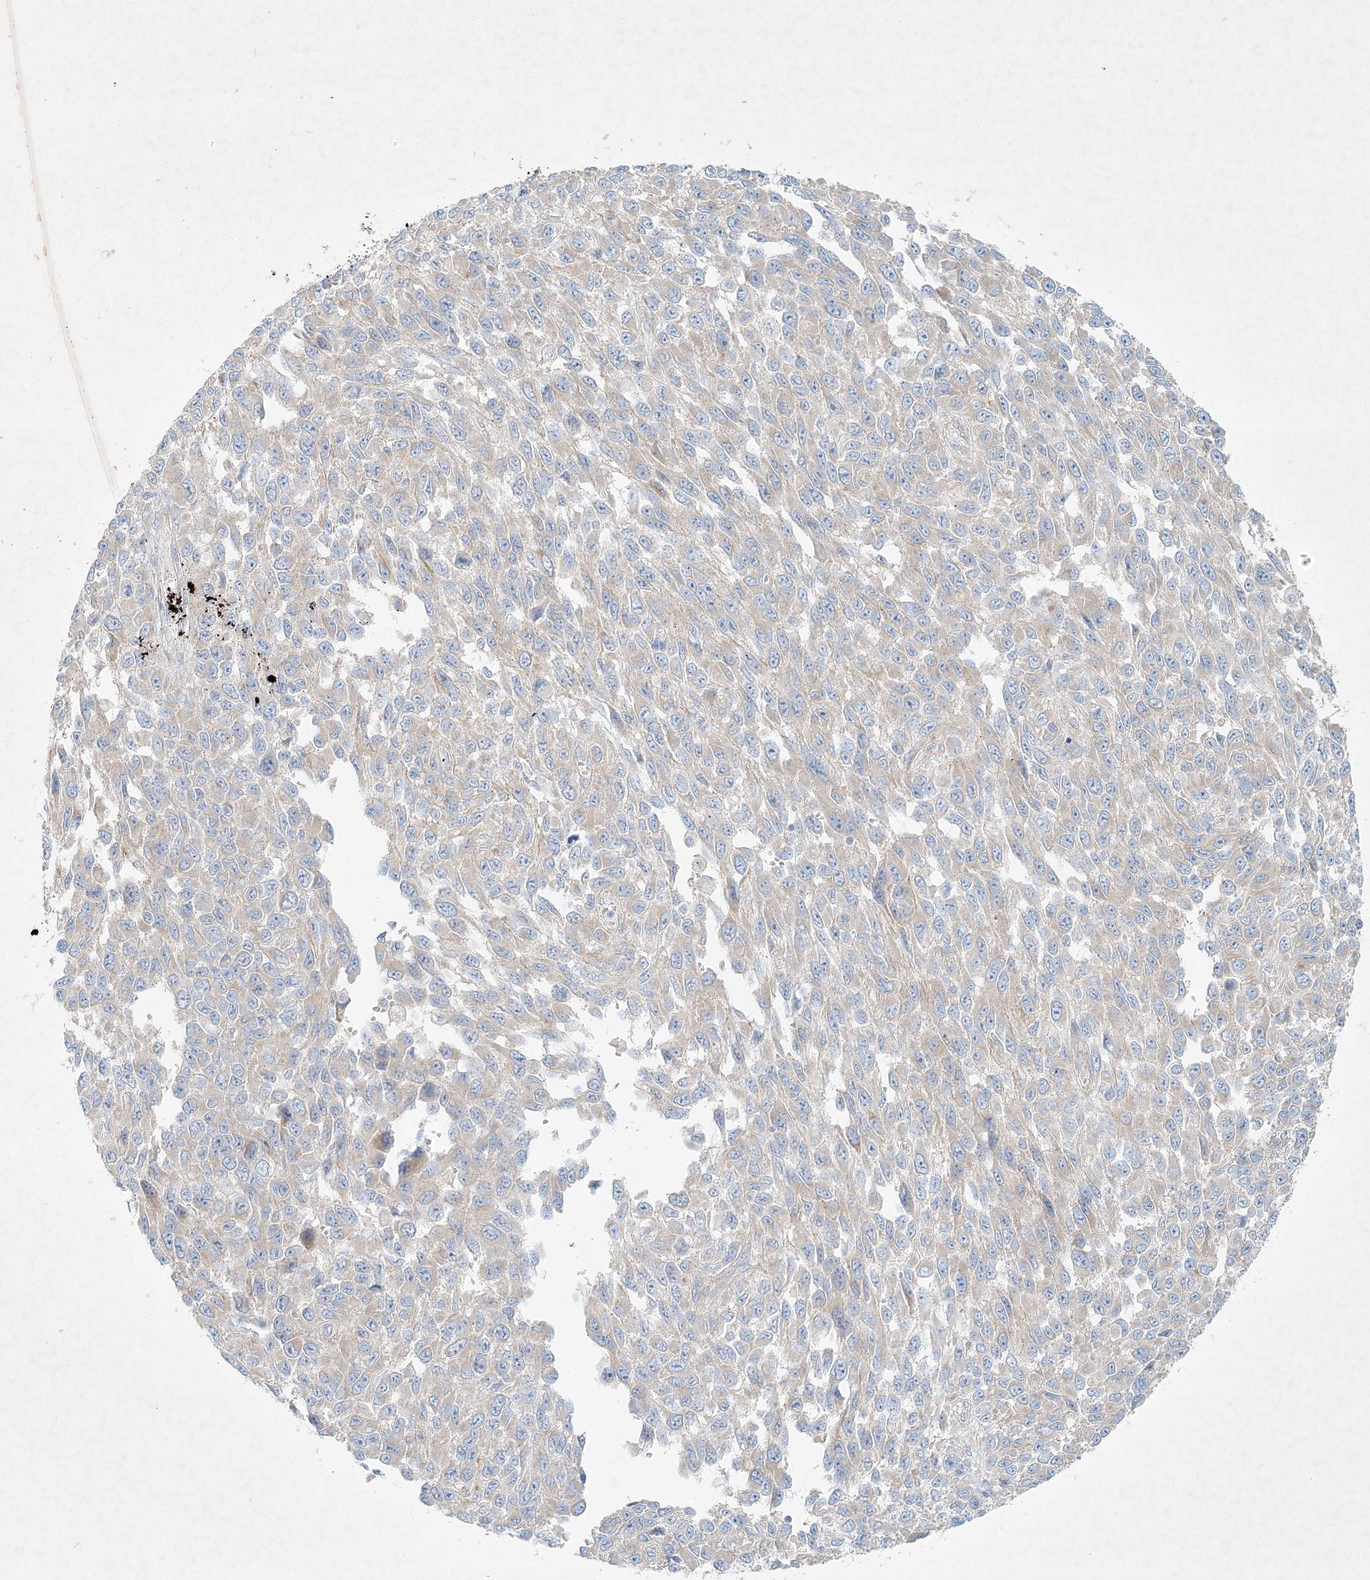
{"staining": {"intensity": "weak", "quantity": "25%-75%", "location": "cytoplasmic/membranous"}, "tissue": "melanoma", "cell_type": "Tumor cells", "image_type": "cancer", "snomed": [{"axis": "morphology", "description": "Malignant melanoma, NOS"}, {"axis": "topography", "description": "Skin"}], "caption": "Malignant melanoma tissue exhibits weak cytoplasmic/membranous expression in about 25%-75% of tumor cells, visualized by immunohistochemistry.", "gene": "STK11IP", "patient": {"sex": "female", "age": 96}}